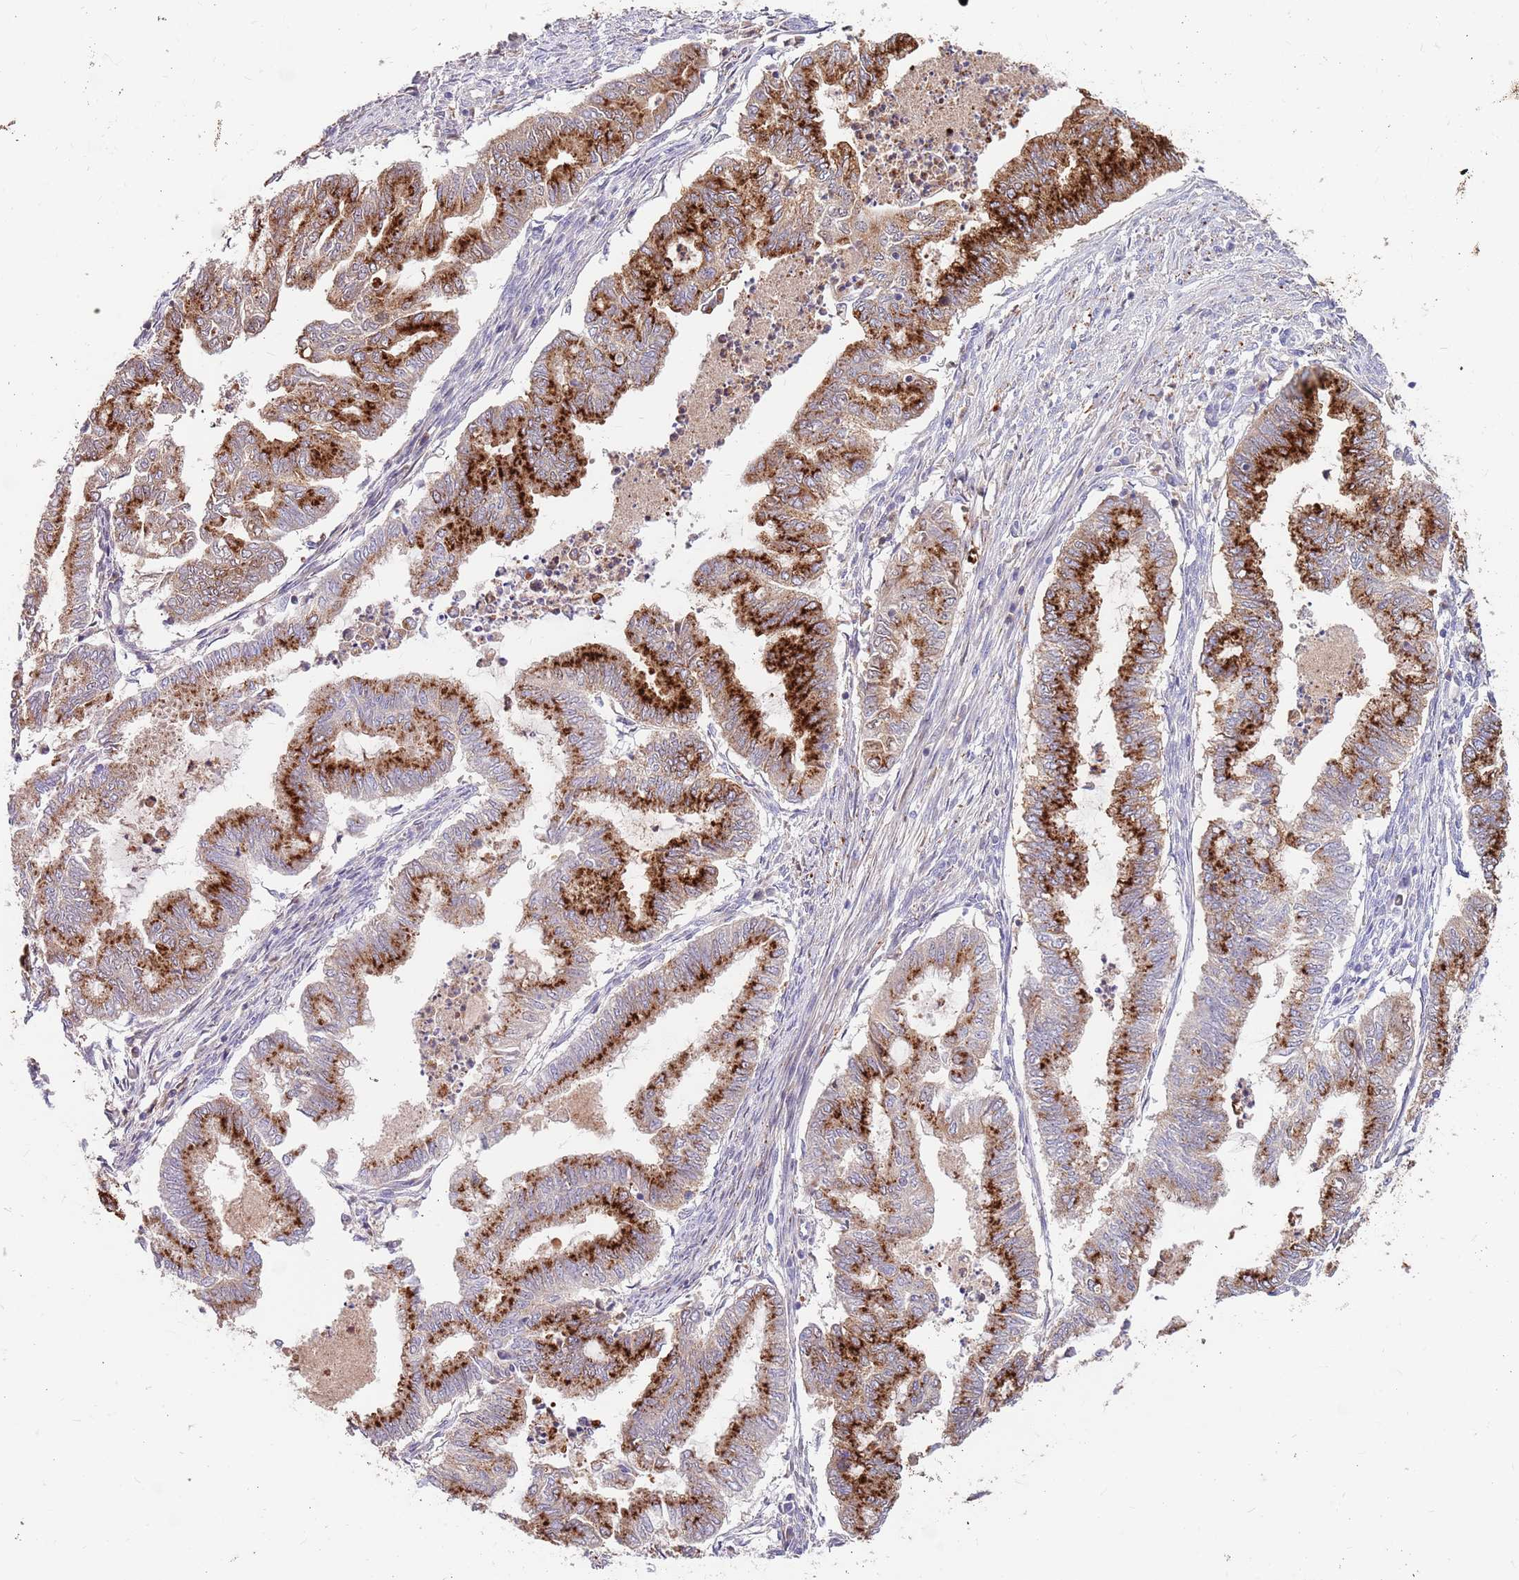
{"staining": {"intensity": "strong", "quantity": ">75%", "location": "cytoplasmic/membranous"}, "tissue": "endometrial cancer", "cell_type": "Tumor cells", "image_type": "cancer", "snomed": [{"axis": "morphology", "description": "Adenocarcinoma, NOS"}, {"axis": "topography", "description": "Endometrium"}], "caption": "Adenocarcinoma (endometrial) stained with a protein marker exhibits strong staining in tumor cells.", "gene": "BORCS5", "patient": {"sex": "female", "age": 79}}